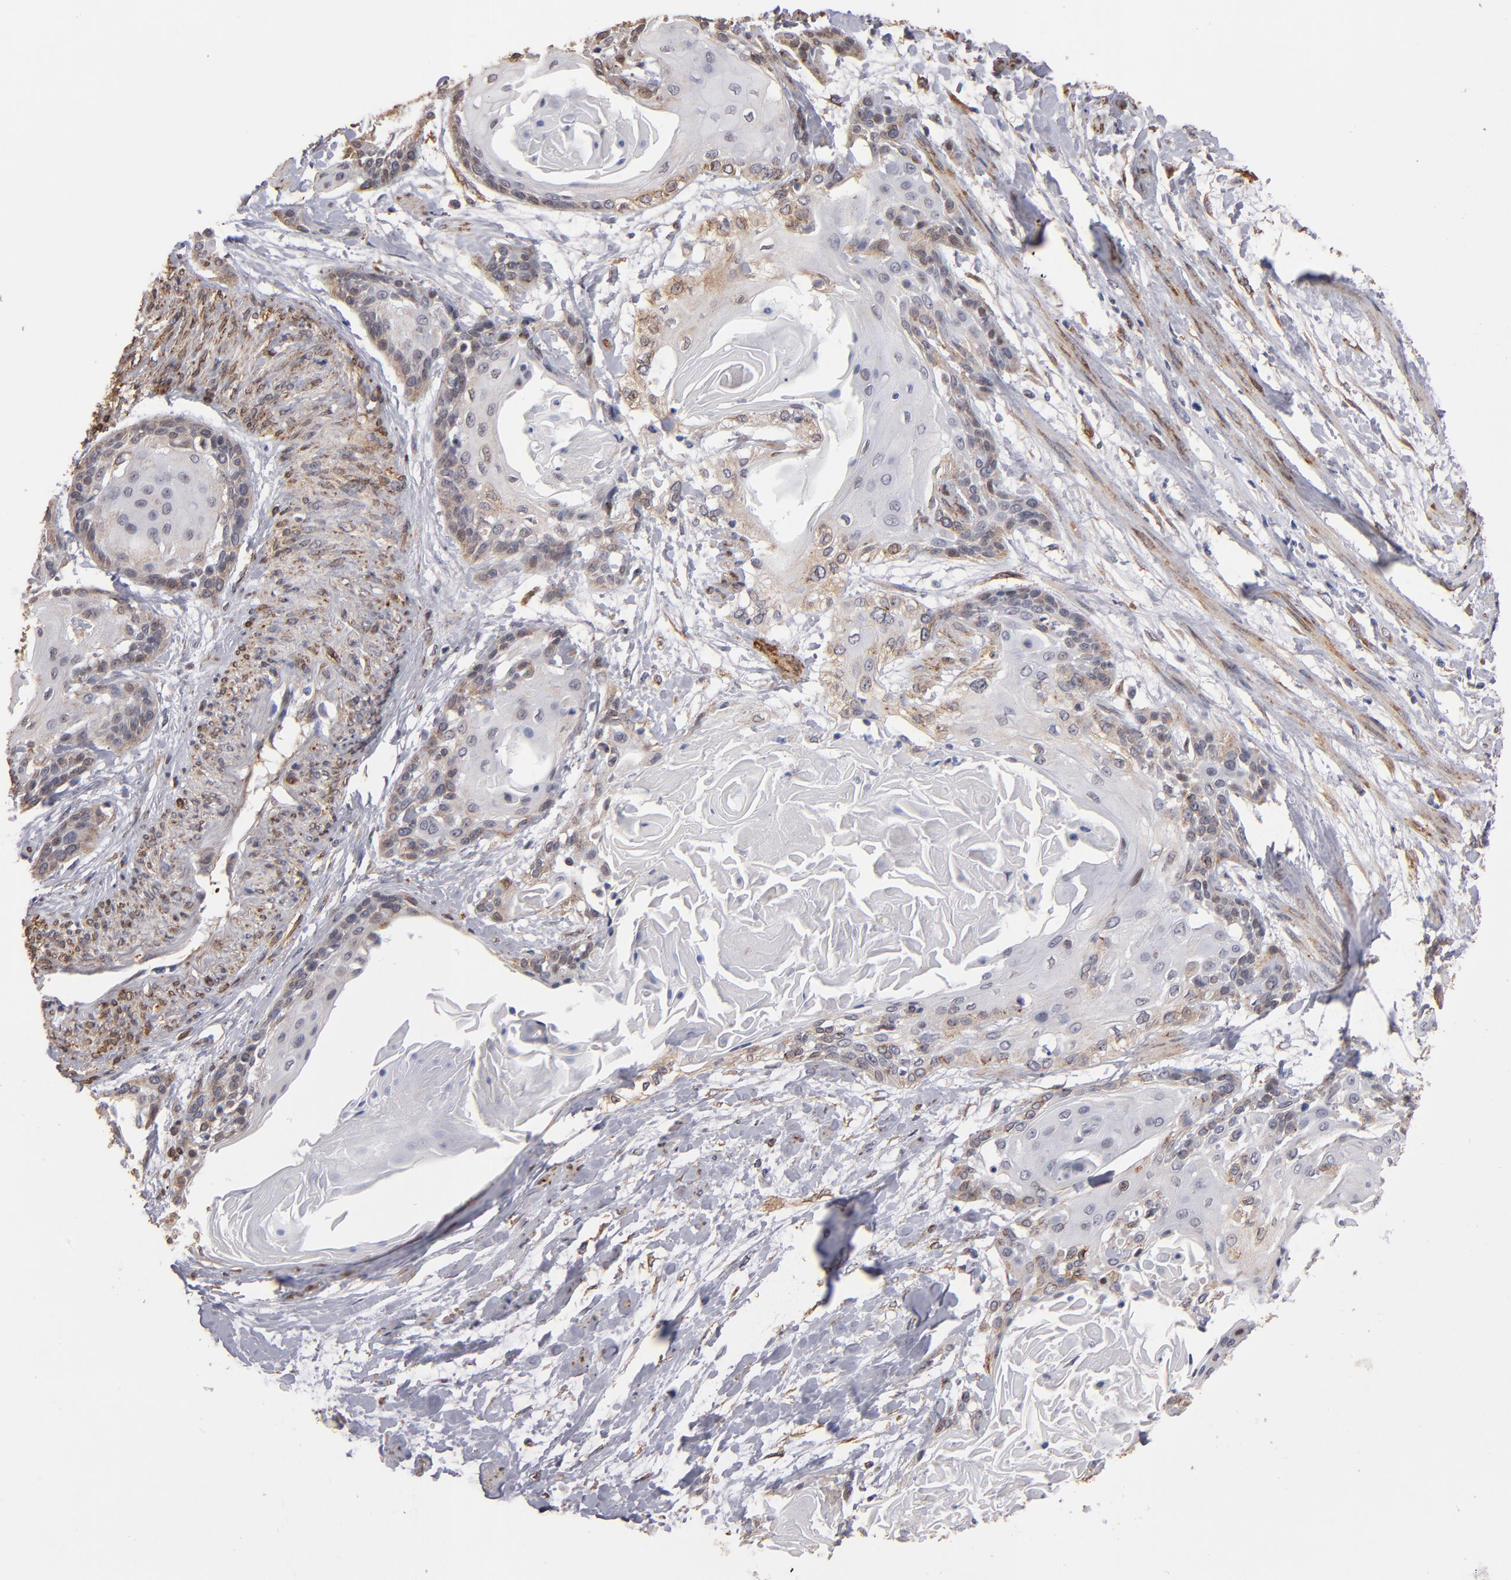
{"staining": {"intensity": "weak", "quantity": ">75%", "location": "cytoplasmic/membranous,nuclear"}, "tissue": "cervical cancer", "cell_type": "Tumor cells", "image_type": "cancer", "snomed": [{"axis": "morphology", "description": "Squamous cell carcinoma, NOS"}, {"axis": "topography", "description": "Cervix"}], "caption": "Tumor cells reveal low levels of weak cytoplasmic/membranous and nuclear positivity in about >75% of cells in human cervical cancer.", "gene": "PGRMC1", "patient": {"sex": "female", "age": 57}}